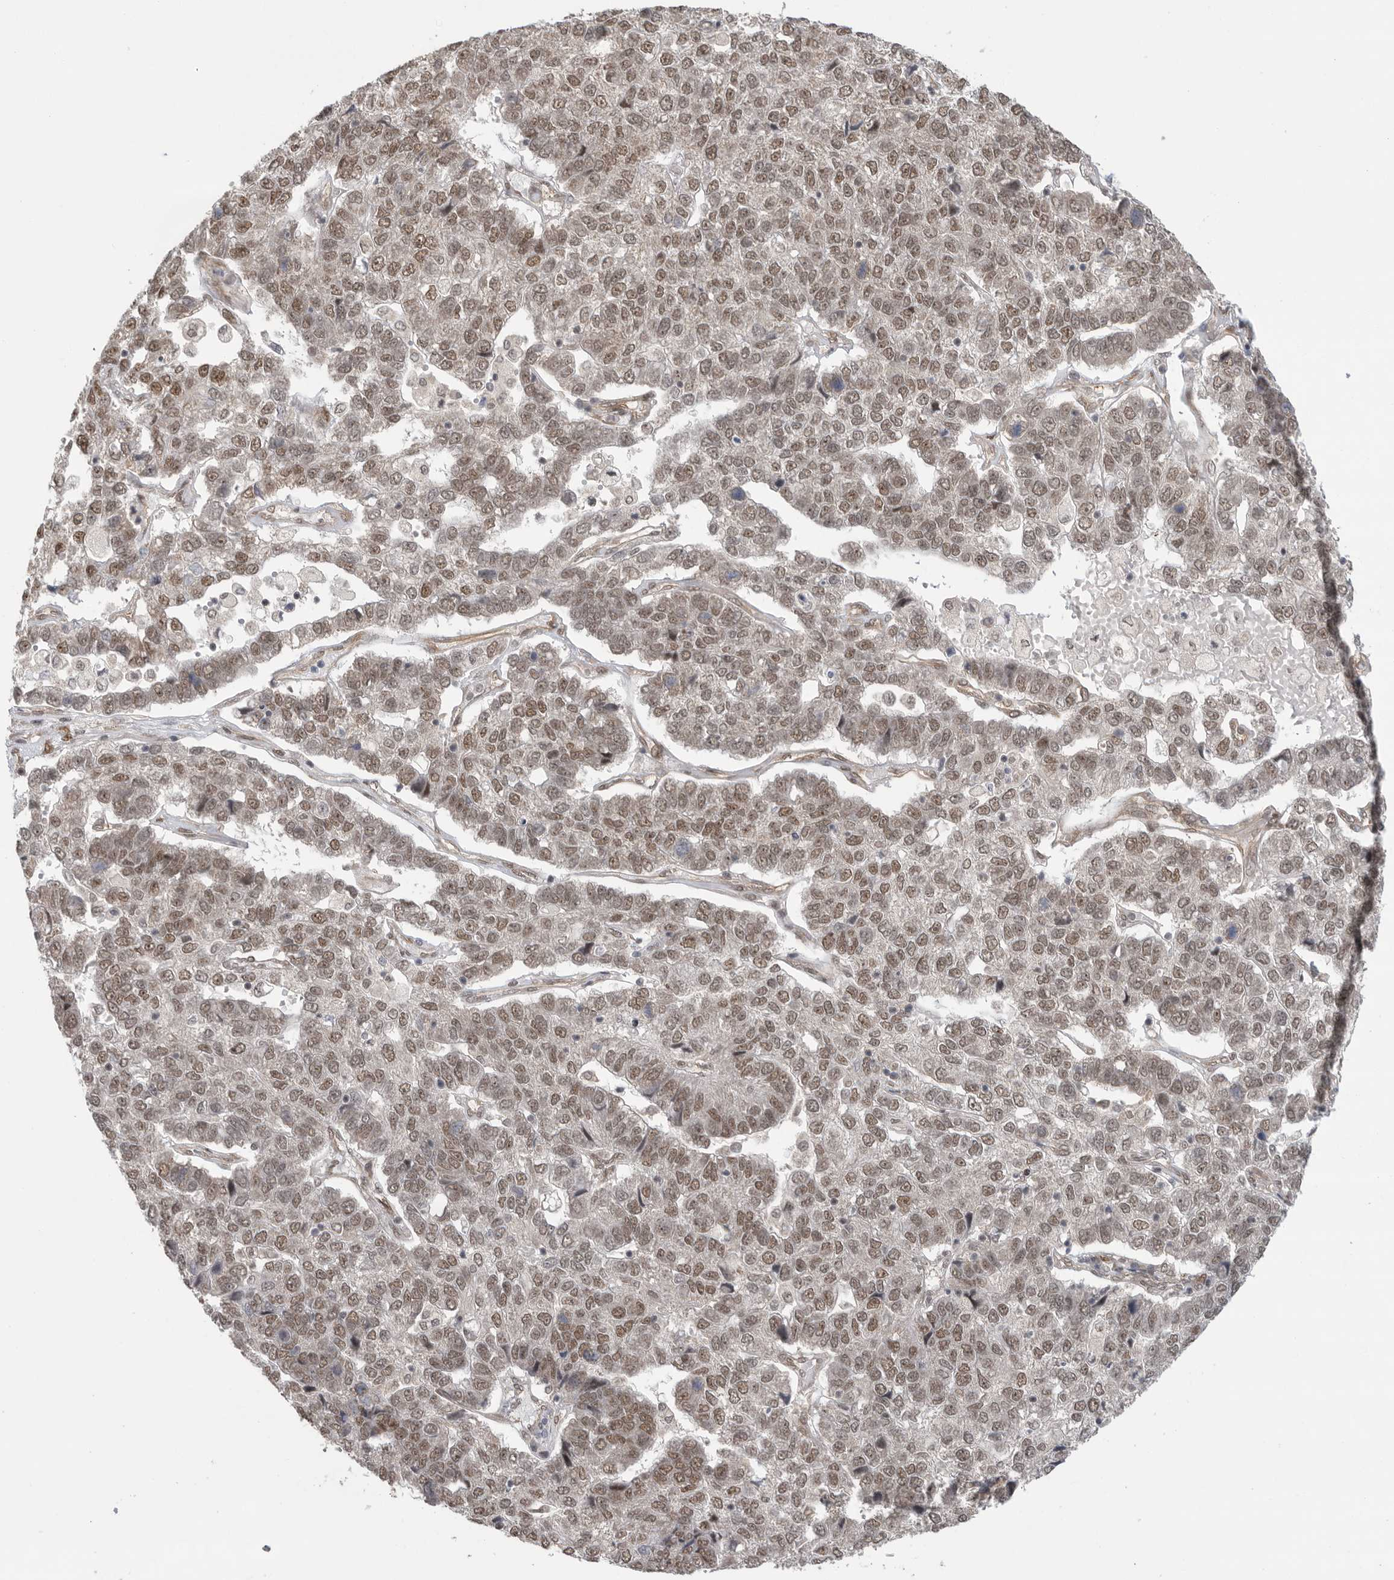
{"staining": {"intensity": "moderate", "quantity": ">75%", "location": "nuclear"}, "tissue": "pancreatic cancer", "cell_type": "Tumor cells", "image_type": "cancer", "snomed": [{"axis": "morphology", "description": "Adenocarcinoma, NOS"}, {"axis": "topography", "description": "Pancreas"}], "caption": "Pancreatic cancer (adenocarcinoma) stained for a protein demonstrates moderate nuclear positivity in tumor cells.", "gene": "VPS50", "patient": {"sex": "female", "age": 61}}